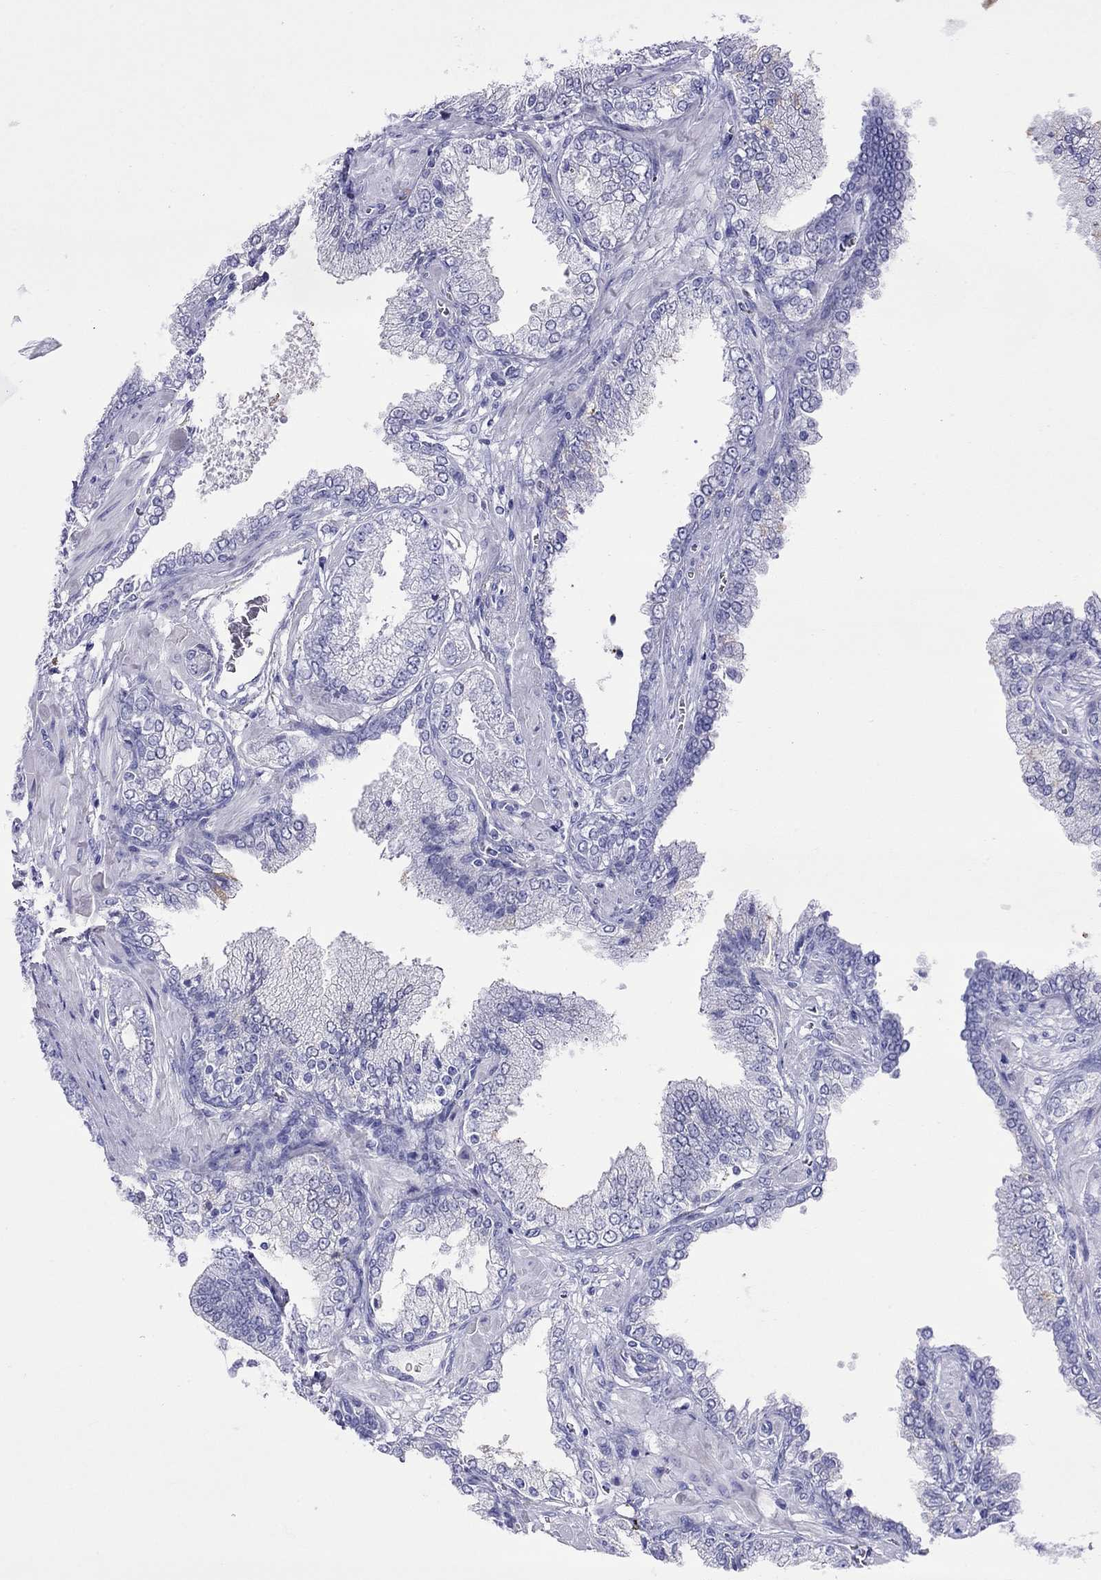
{"staining": {"intensity": "negative", "quantity": "none", "location": "none"}, "tissue": "prostate cancer", "cell_type": "Tumor cells", "image_type": "cancer", "snomed": [{"axis": "morphology", "description": "Adenocarcinoma, NOS"}, {"axis": "topography", "description": "Prostate"}], "caption": "High magnification brightfield microscopy of prostate cancer (adenocarcinoma) stained with DAB (3,3'-diaminobenzidine) (brown) and counterstained with hematoxylin (blue): tumor cells show no significant positivity.", "gene": "SLC30A8", "patient": {"sex": "male", "age": 64}}